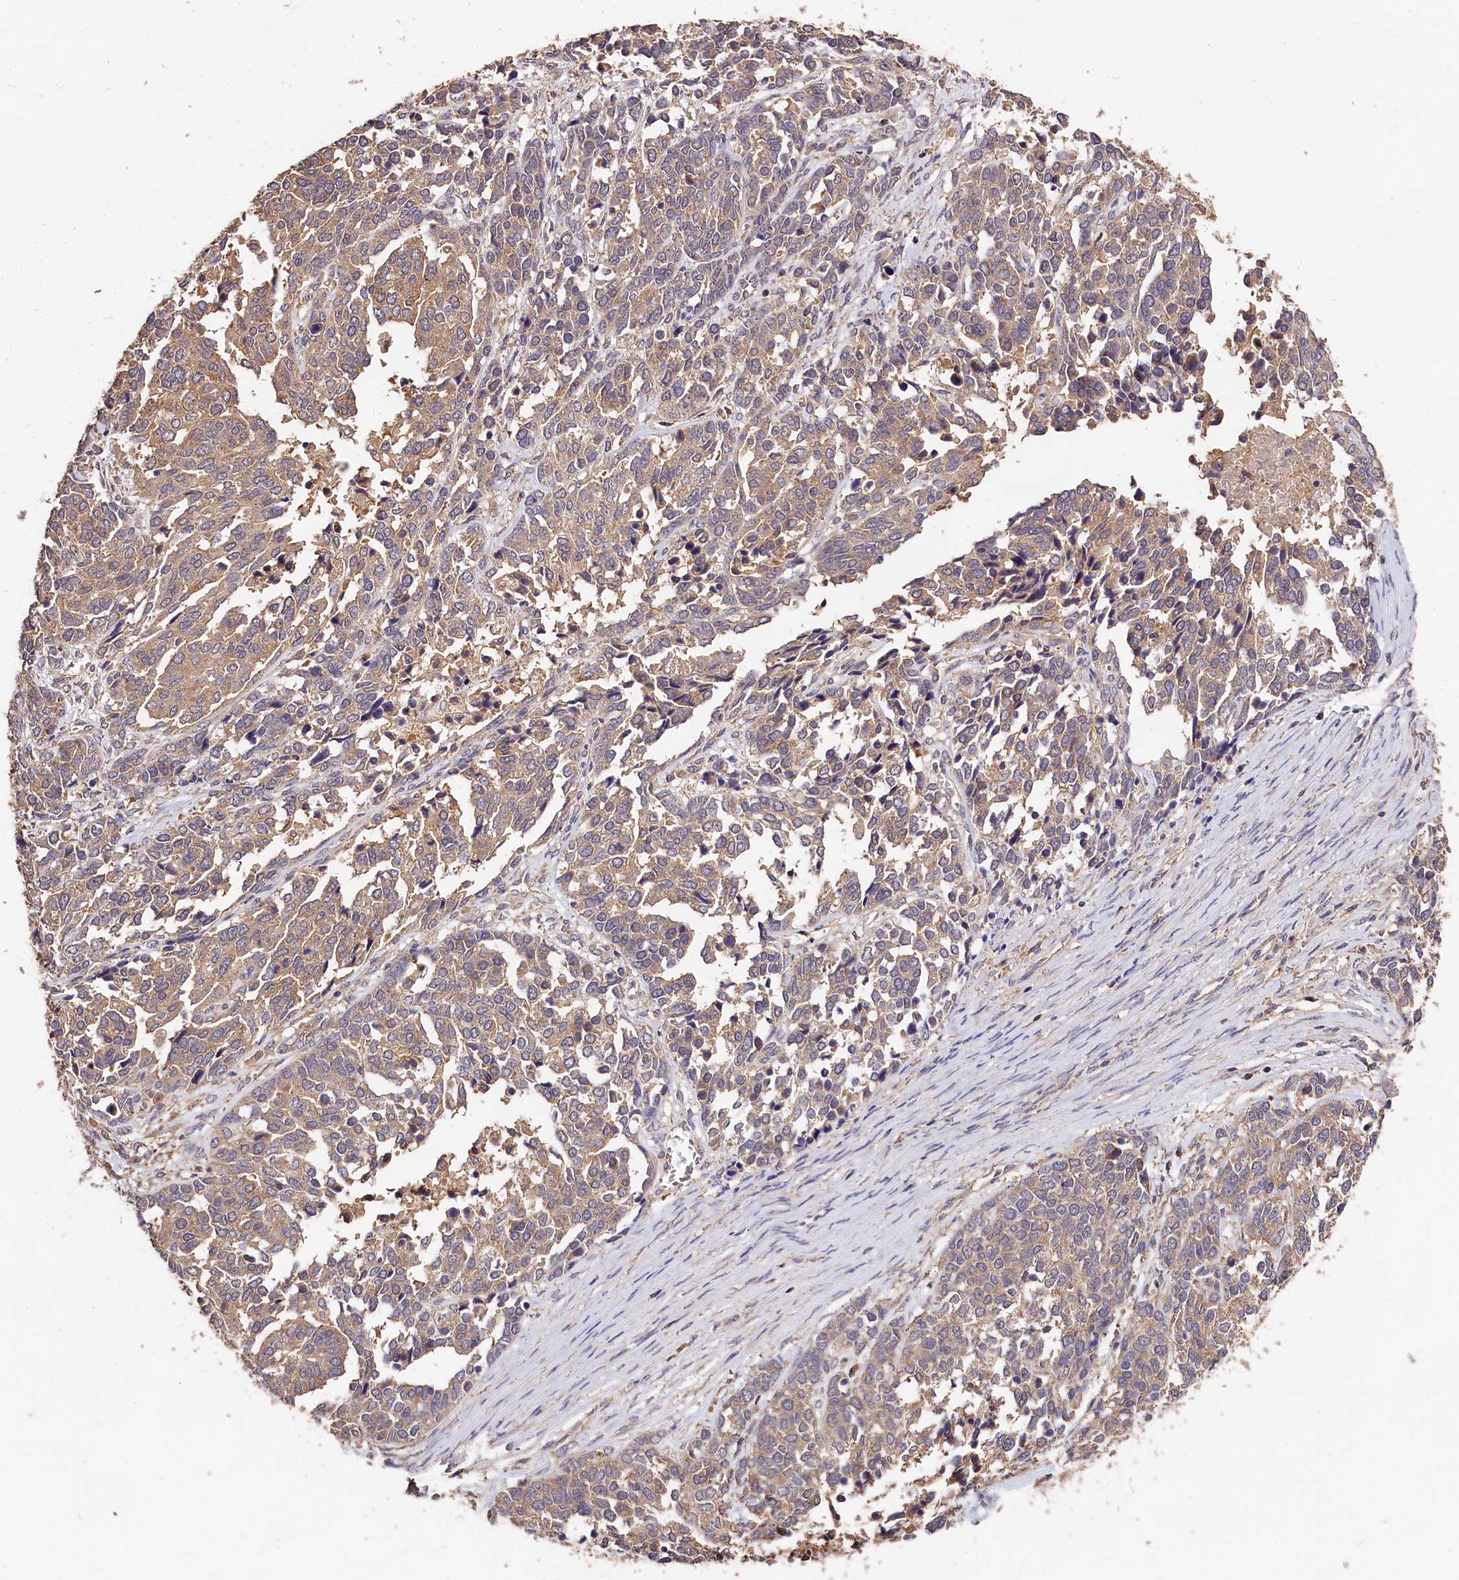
{"staining": {"intensity": "moderate", "quantity": ">75%", "location": "cytoplasmic/membranous"}, "tissue": "ovarian cancer", "cell_type": "Tumor cells", "image_type": "cancer", "snomed": [{"axis": "morphology", "description": "Cystadenocarcinoma, serous, NOS"}, {"axis": "topography", "description": "Ovary"}], "caption": "A medium amount of moderate cytoplasmic/membranous positivity is identified in about >75% of tumor cells in ovarian cancer tissue.", "gene": "OAS3", "patient": {"sex": "female", "age": 44}}